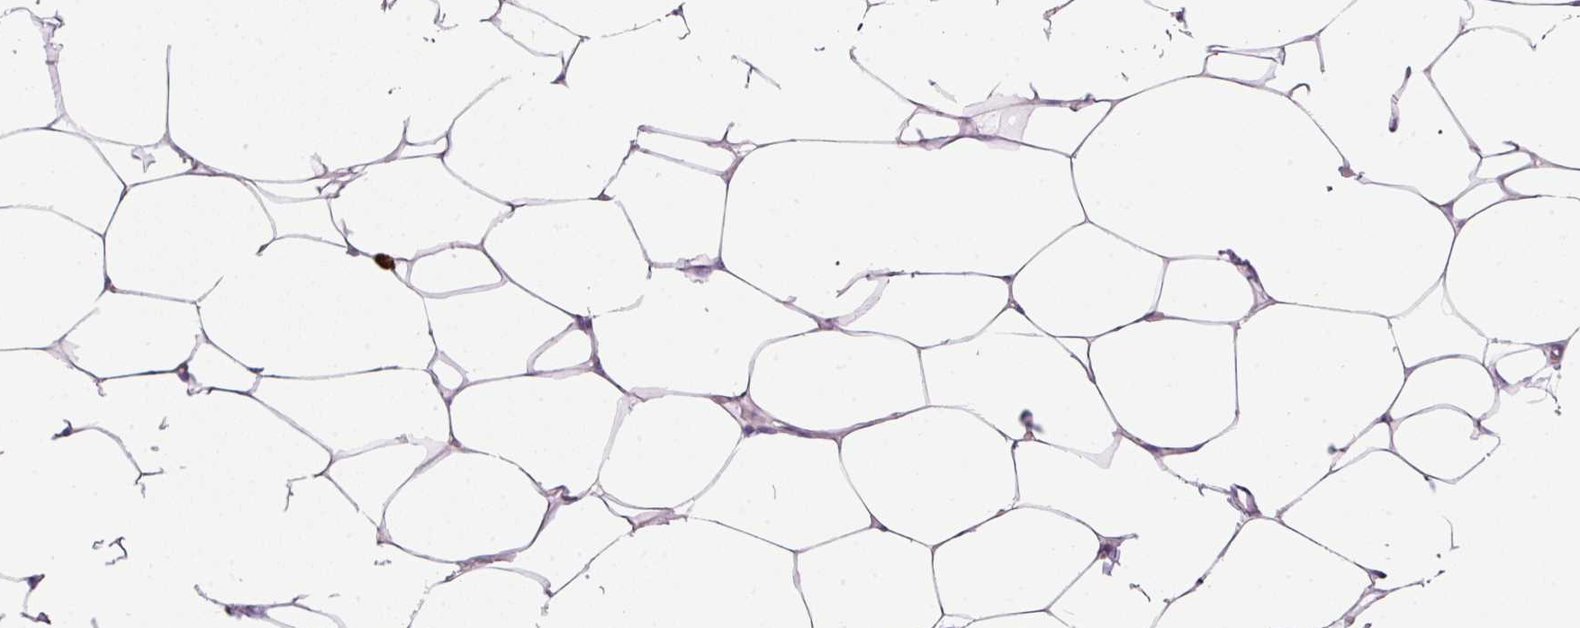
{"staining": {"intensity": "negative", "quantity": "none", "location": "none"}, "tissue": "breast", "cell_type": "Adipocytes", "image_type": "normal", "snomed": [{"axis": "morphology", "description": "Normal tissue, NOS"}, {"axis": "topography", "description": "Breast"}], "caption": "A micrograph of human breast is negative for staining in adipocytes.", "gene": "MAP3K3", "patient": {"sex": "female", "age": 27}}